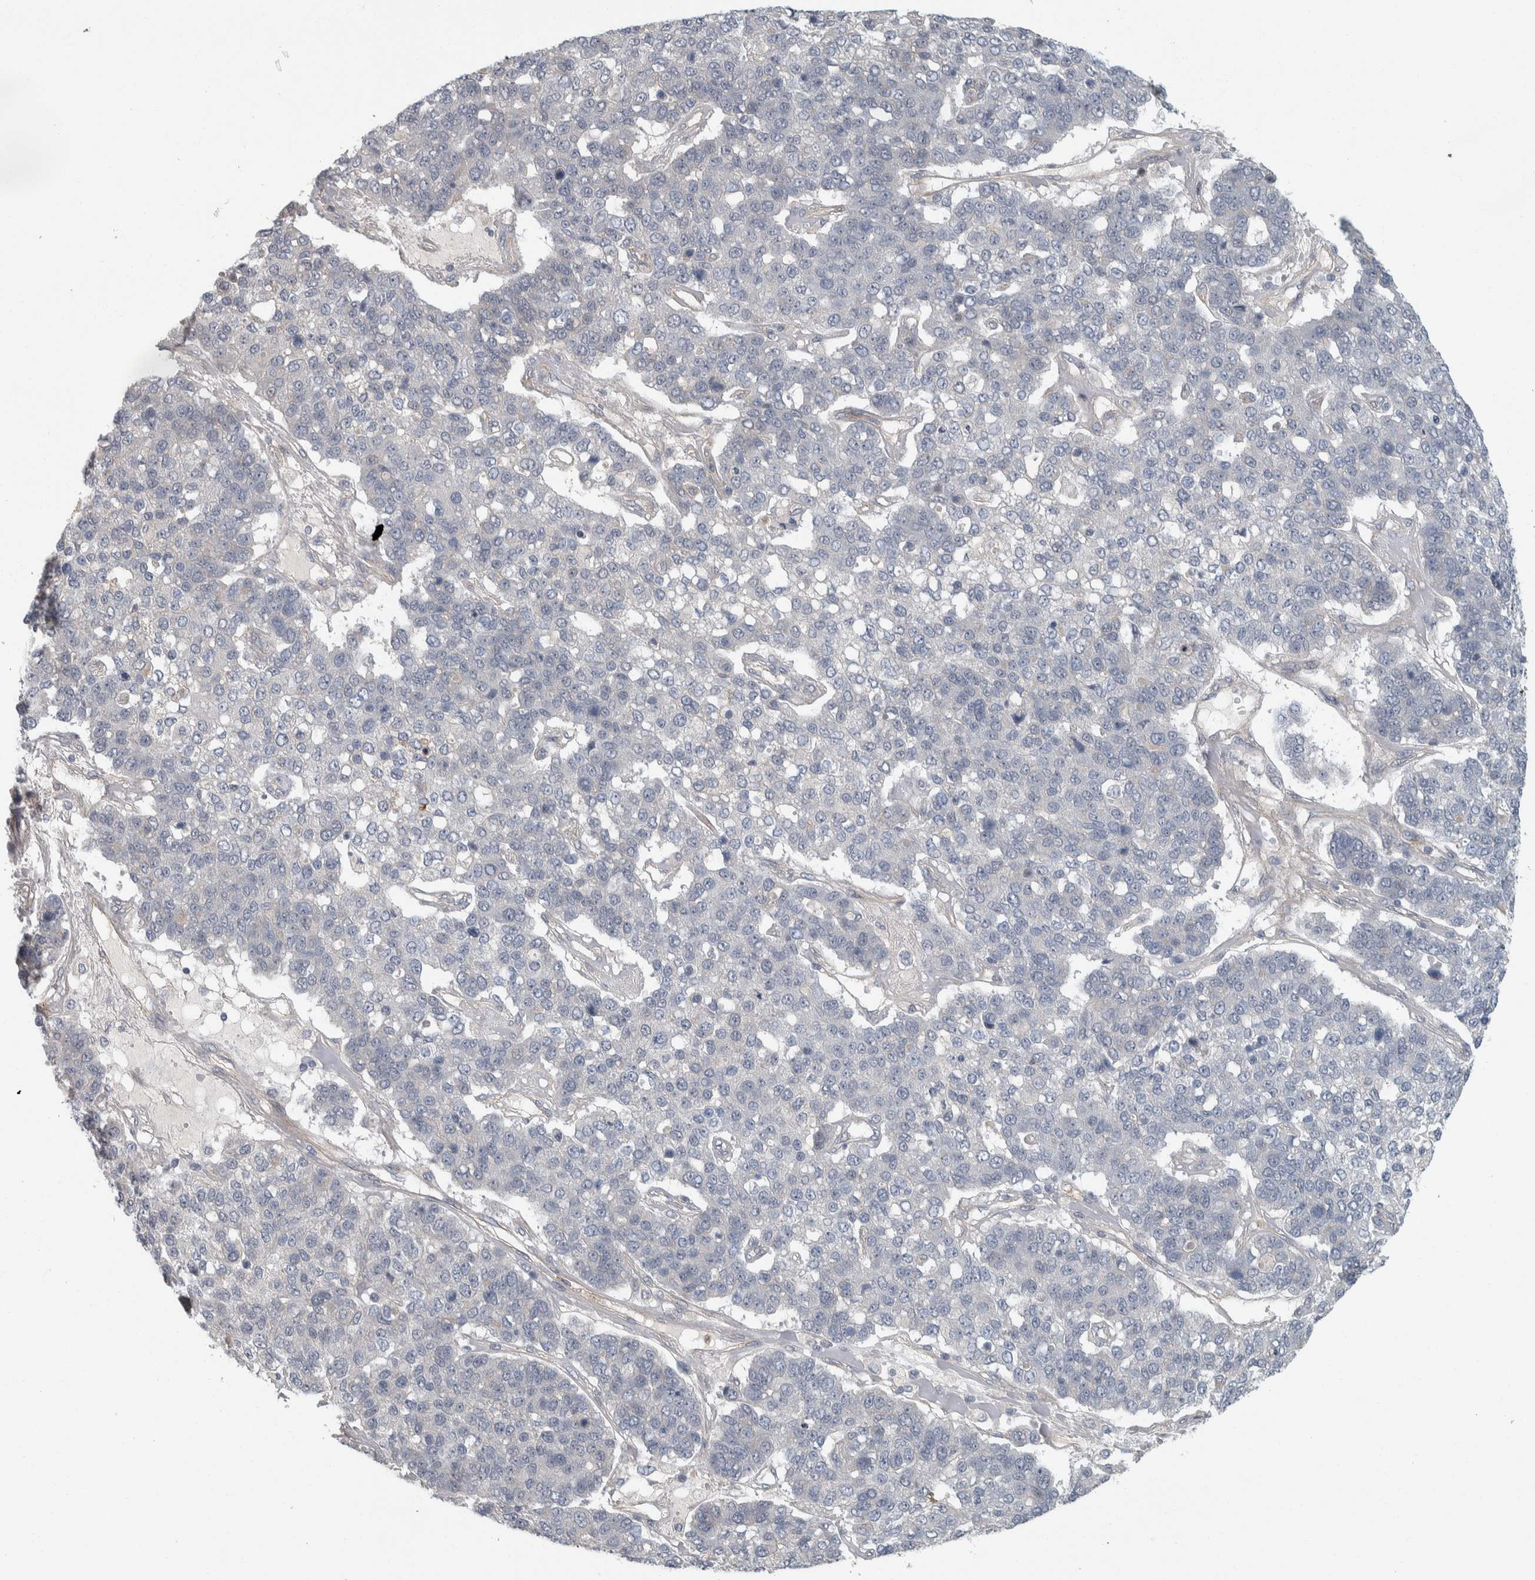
{"staining": {"intensity": "negative", "quantity": "none", "location": "none"}, "tissue": "pancreatic cancer", "cell_type": "Tumor cells", "image_type": "cancer", "snomed": [{"axis": "morphology", "description": "Adenocarcinoma, NOS"}, {"axis": "topography", "description": "Pancreas"}], "caption": "A photomicrograph of human pancreatic adenocarcinoma is negative for staining in tumor cells.", "gene": "KCNJ3", "patient": {"sex": "female", "age": 61}}